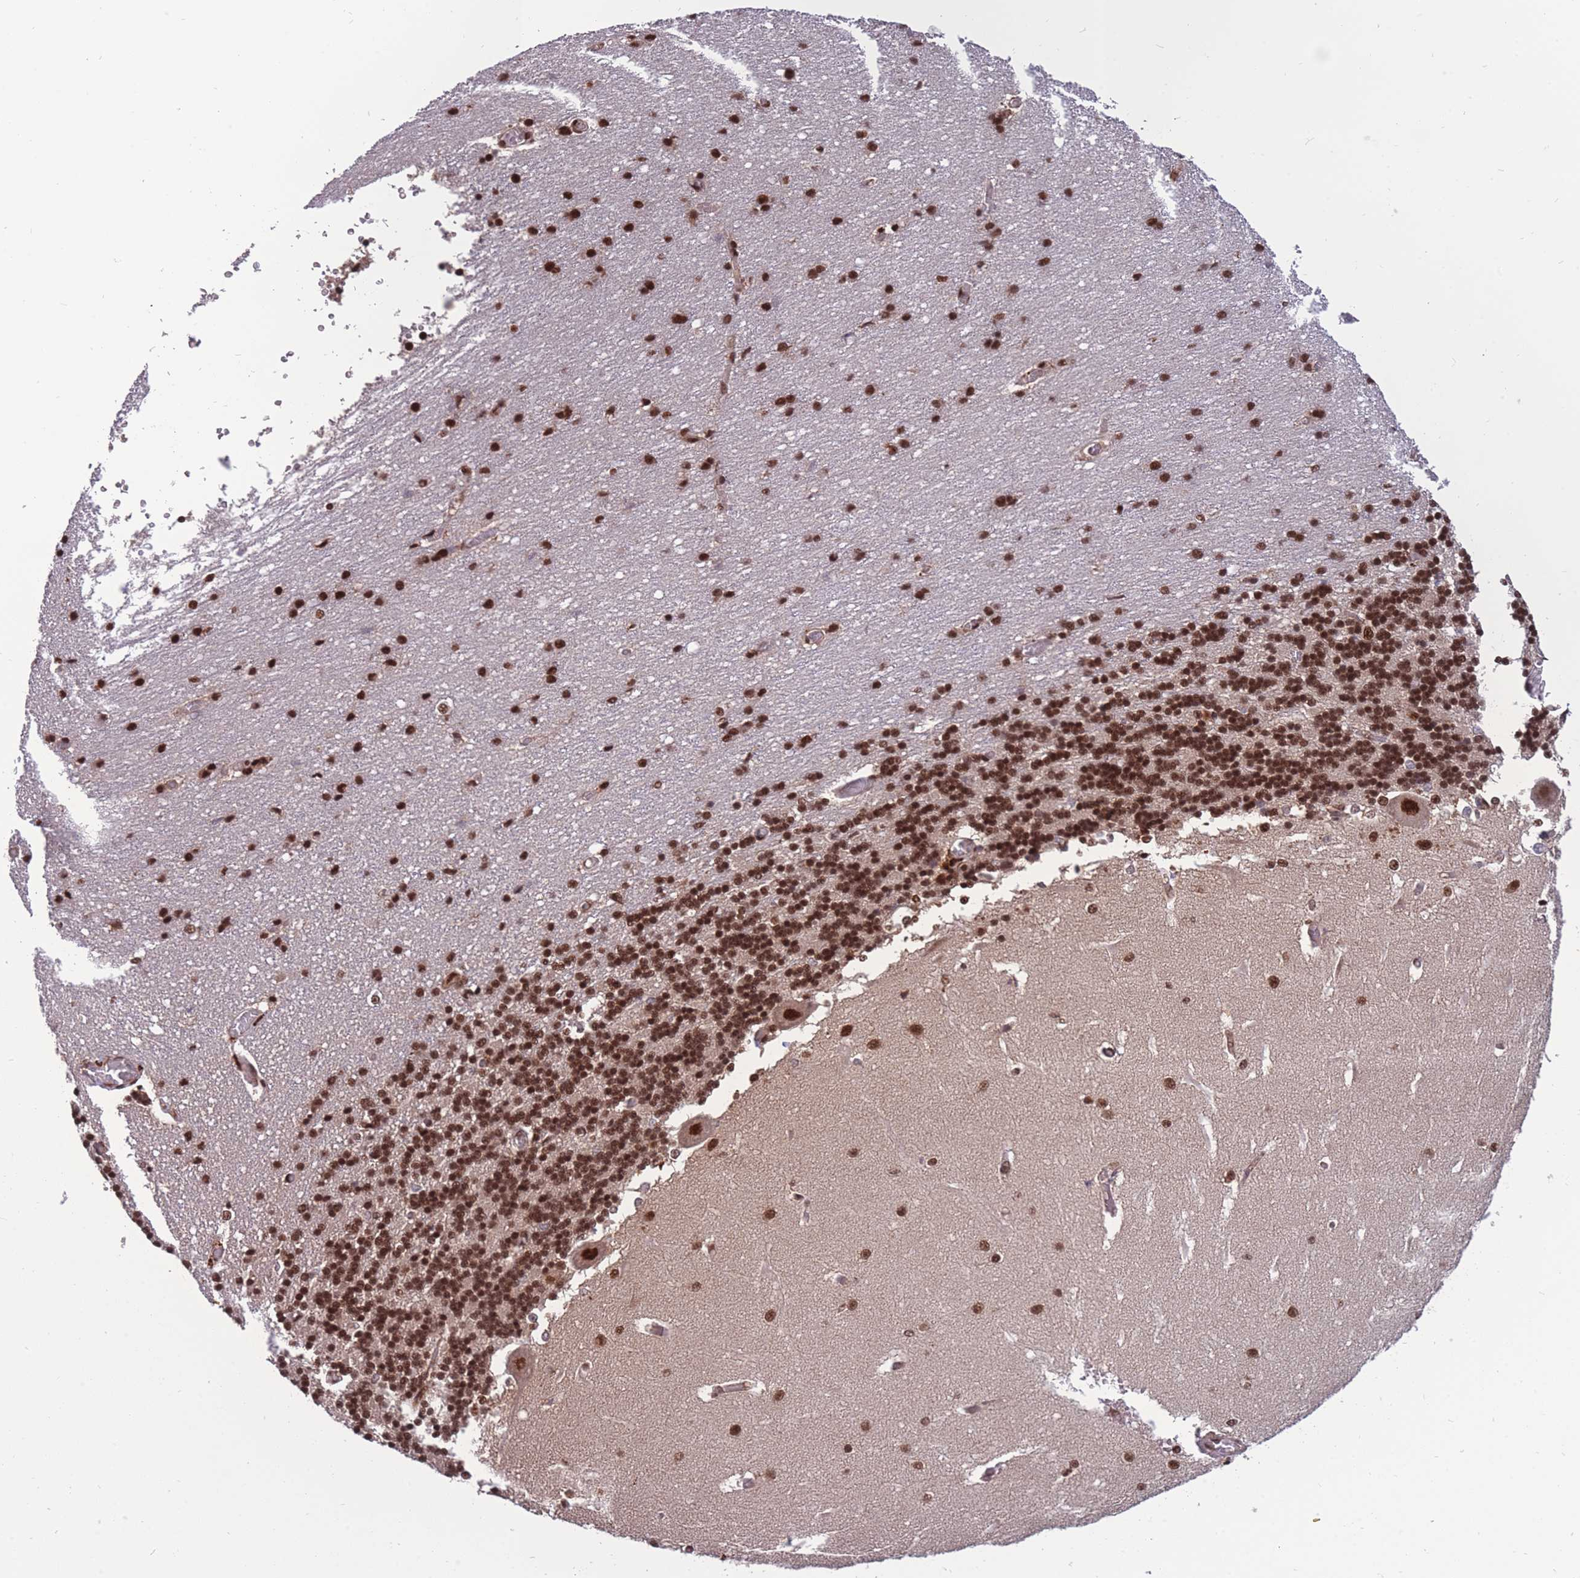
{"staining": {"intensity": "strong", "quantity": ">75%", "location": "nuclear"}, "tissue": "cerebellum", "cell_type": "Cells in granular layer", "image_type": "normal", "snomed": [{"axis": "morphology", "description": "Normal tissue, NOS"}, {"axis": "topography", "description": "Cerebellum"}], "caption": "Cells in granular layer display high levels of strong nuclear staining in about >75% of cells in unremarkable cerebellum.", "gene": "PRPF19", "patient": {"sex": "male", "age": 37}}